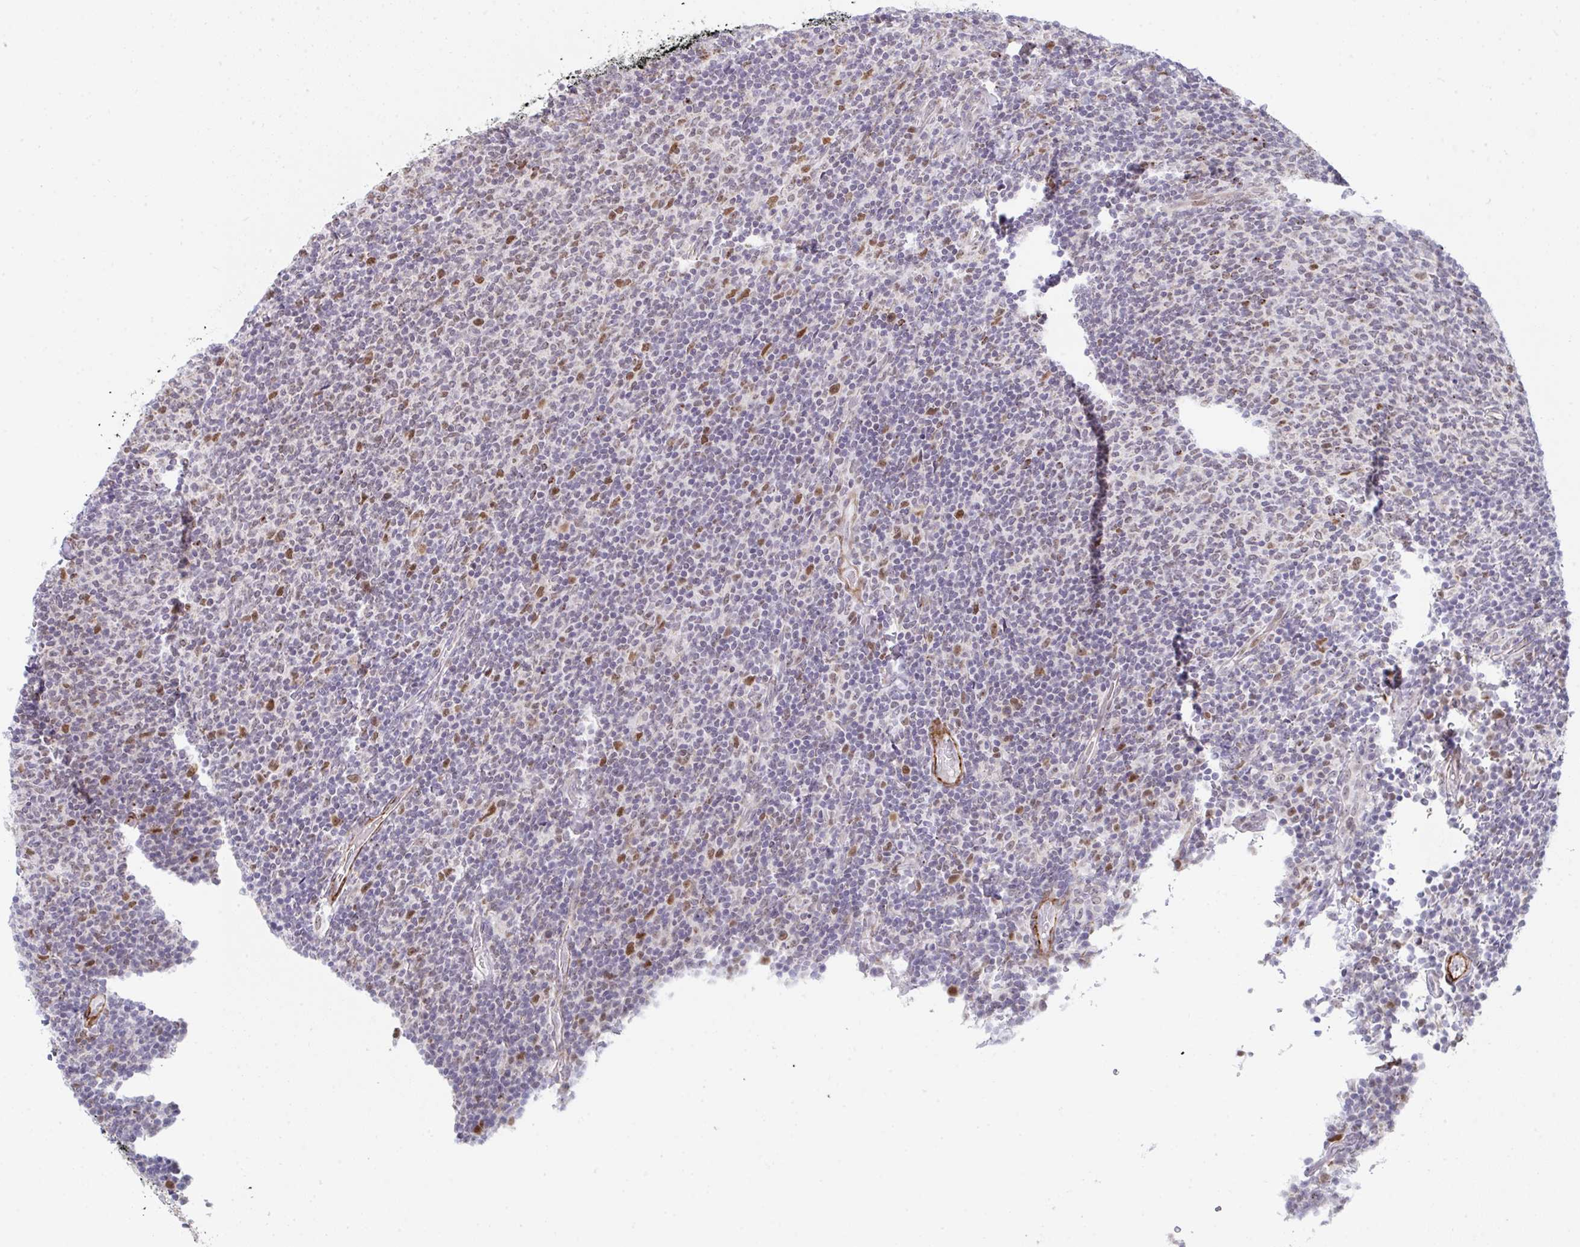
{"staining": {"intensity": "negative", "quantity": "none", "location": "none"}, "tissue": "lymphoma", "cell_type": "Tumor cells", "image_type": "cancer", "snomed": [{"axis": "morphology", "description": "Malignant lymphoma, non-Hodgkin's type, Low grade"}, {"axis": "topography", "description": "Lymph node"}], "caption": "Immunohistochemistry image of human lymphoma stained for a protein (brown), which shows no staining in tumor cells.", "gene": "GINS2", "patient": {"sex": "male", "age": 52}}